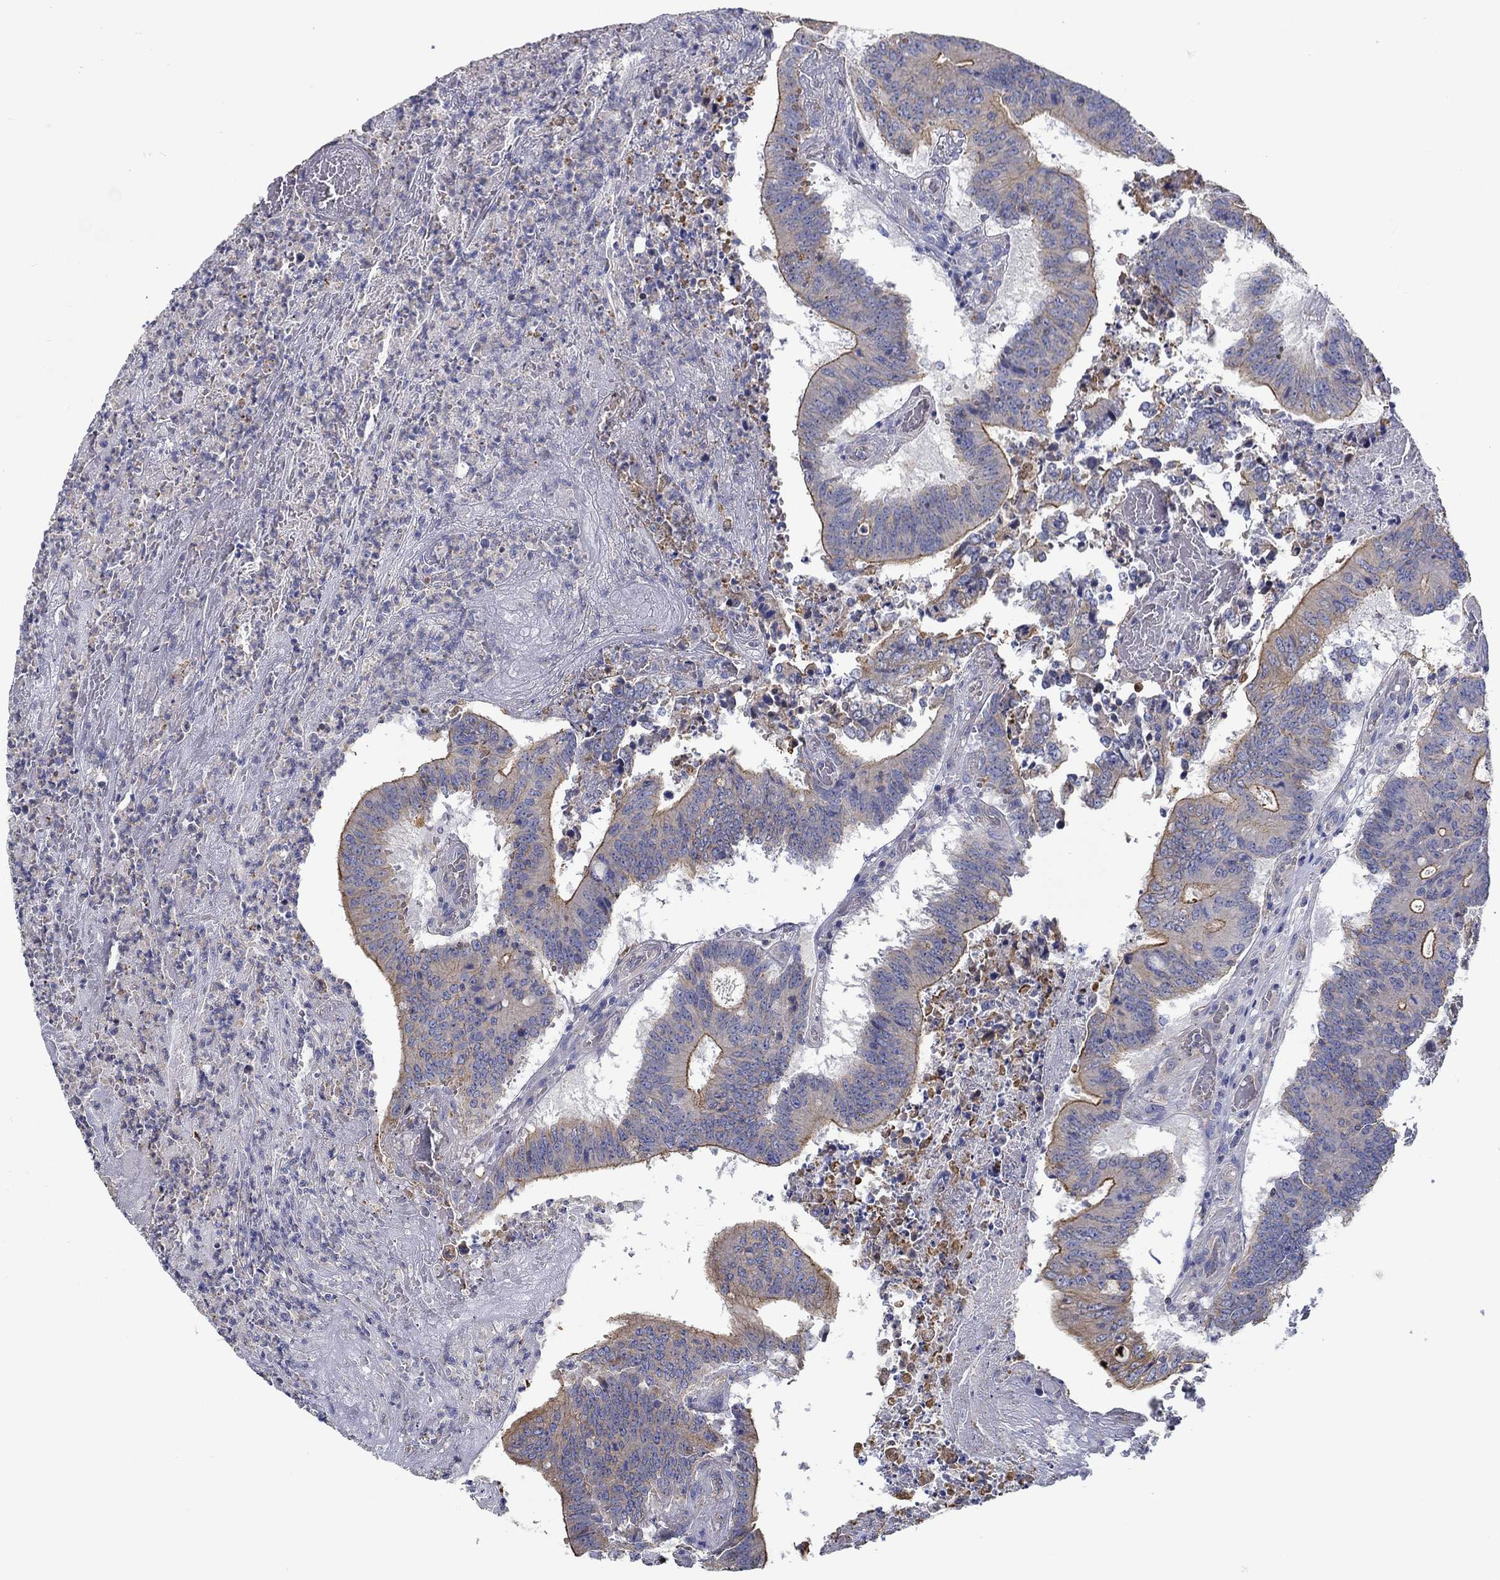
{"staining": {"intensity": "strong", "quantity": "25%-75%", "location": "cytoplasmic/membranous"}, "tissue": "colorectal cancer", "cell_type": "Tumor cells", "image_type": "cancer", "snomed": [{"axis": "morphology", "description": "Adenocarcinoma, NOS"}, {"axis": "topography", "description": "Colon"}], "caption": "Strong cytoplasmic/membranous staining for a protein is present in approximately 25%-75% of tumor cells of adenocarcinoma (colorectal) using immunohistochemistry.", "gene": "BBOF1", "patient": {"sex": "female", "age": 70}}